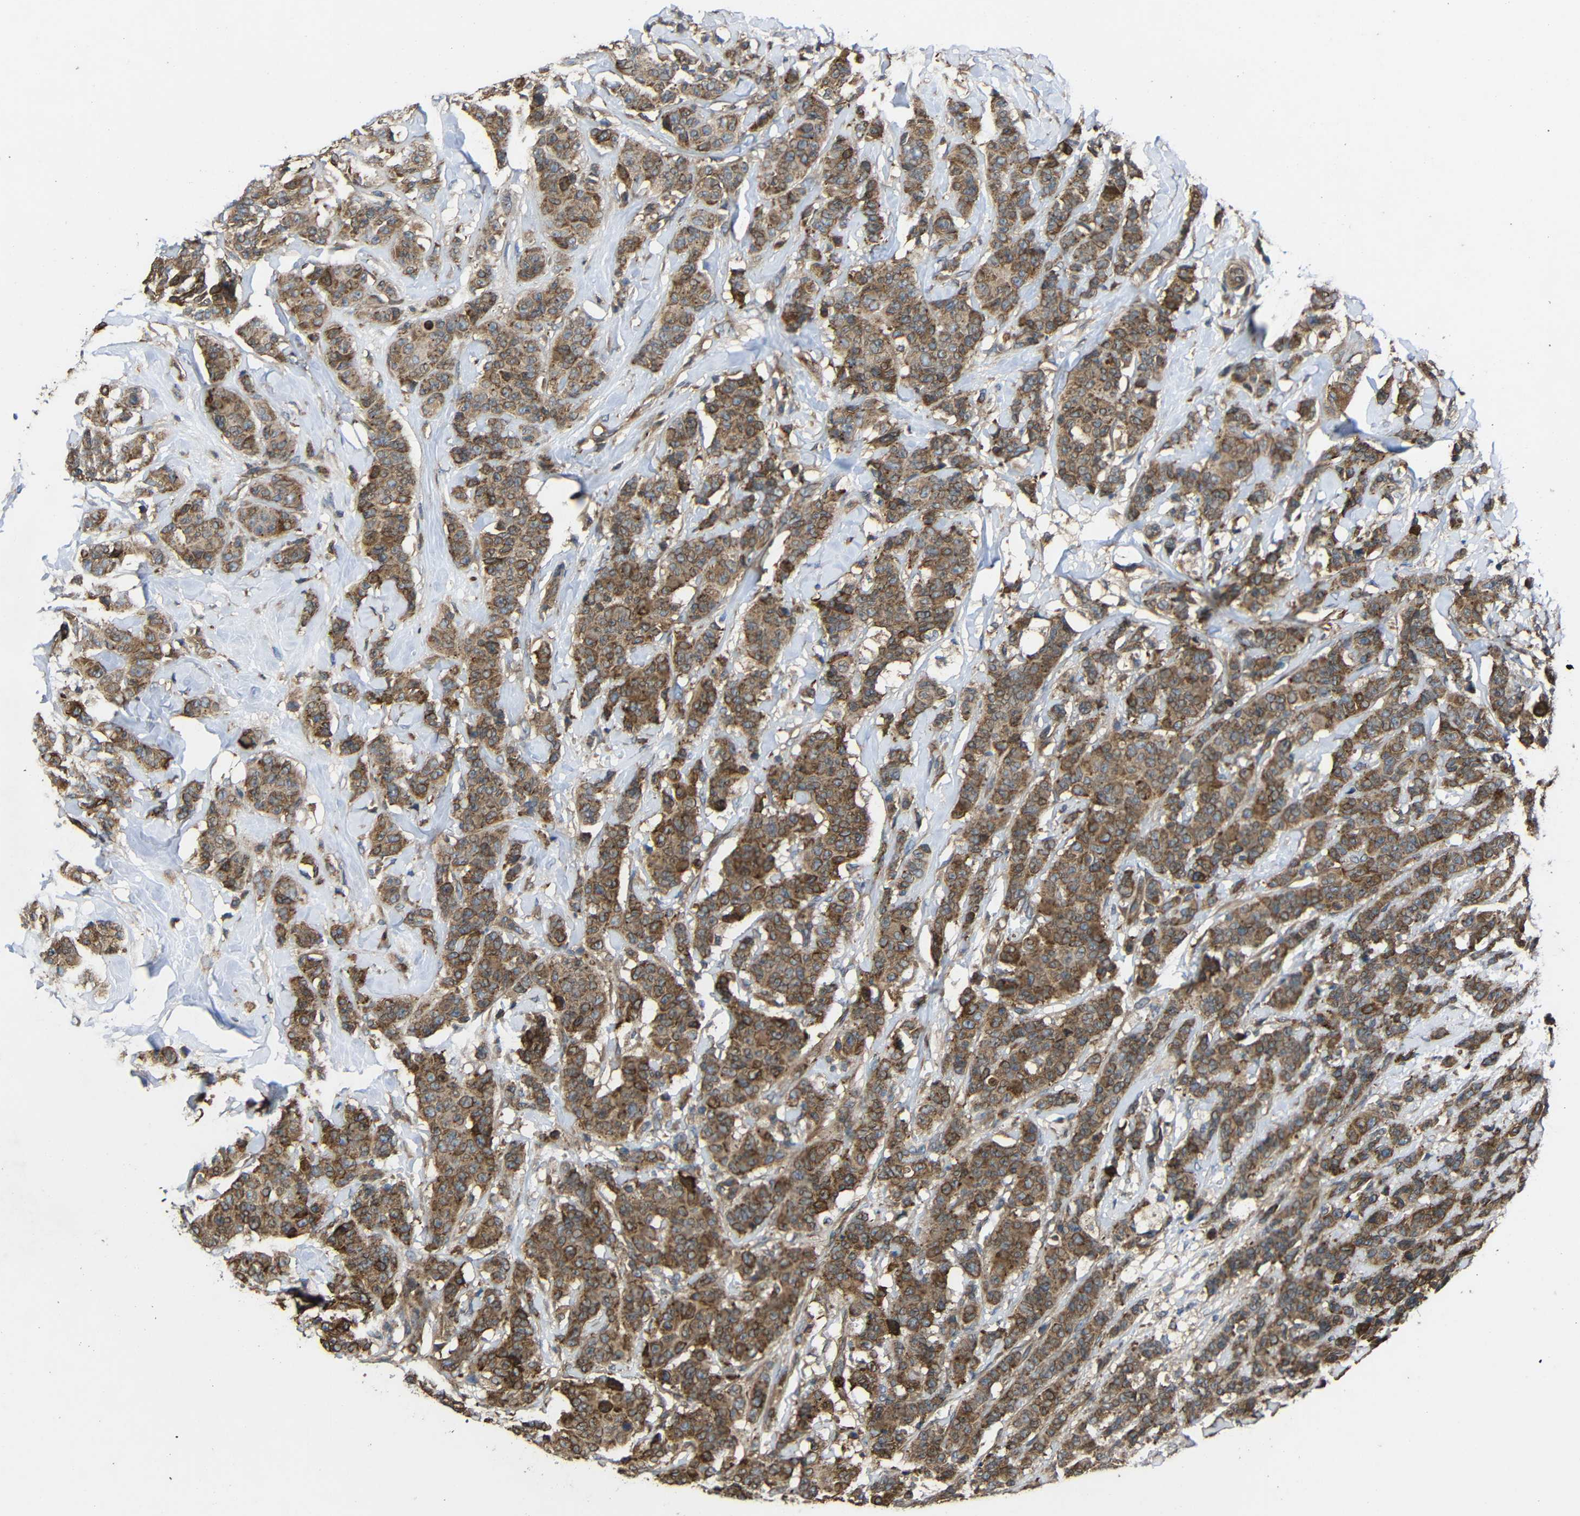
{"staining": {"intensity": "moderate", "quantity": ">75%", "location": "cytoplasmic/membranous"}, "tissue": "breast cancer", "cell_type": "Tumor cells", "image_type": "cancer", "snomed": [{"axis": "morphology", "description": "Normal tissue, NOS"}, {"axis": "morphology", "description": "Duct carcinoma"}, {"axis": "topography", "description": "Breast"}], "caption": "Breast cancer stained with immunohistochemistry (IHC) shows moderate cytoplasmic/membranous positivity in approximately >75% of tumor cells.", "gene": "TREM2", "patient": {"sex": "female", "age": 40}}